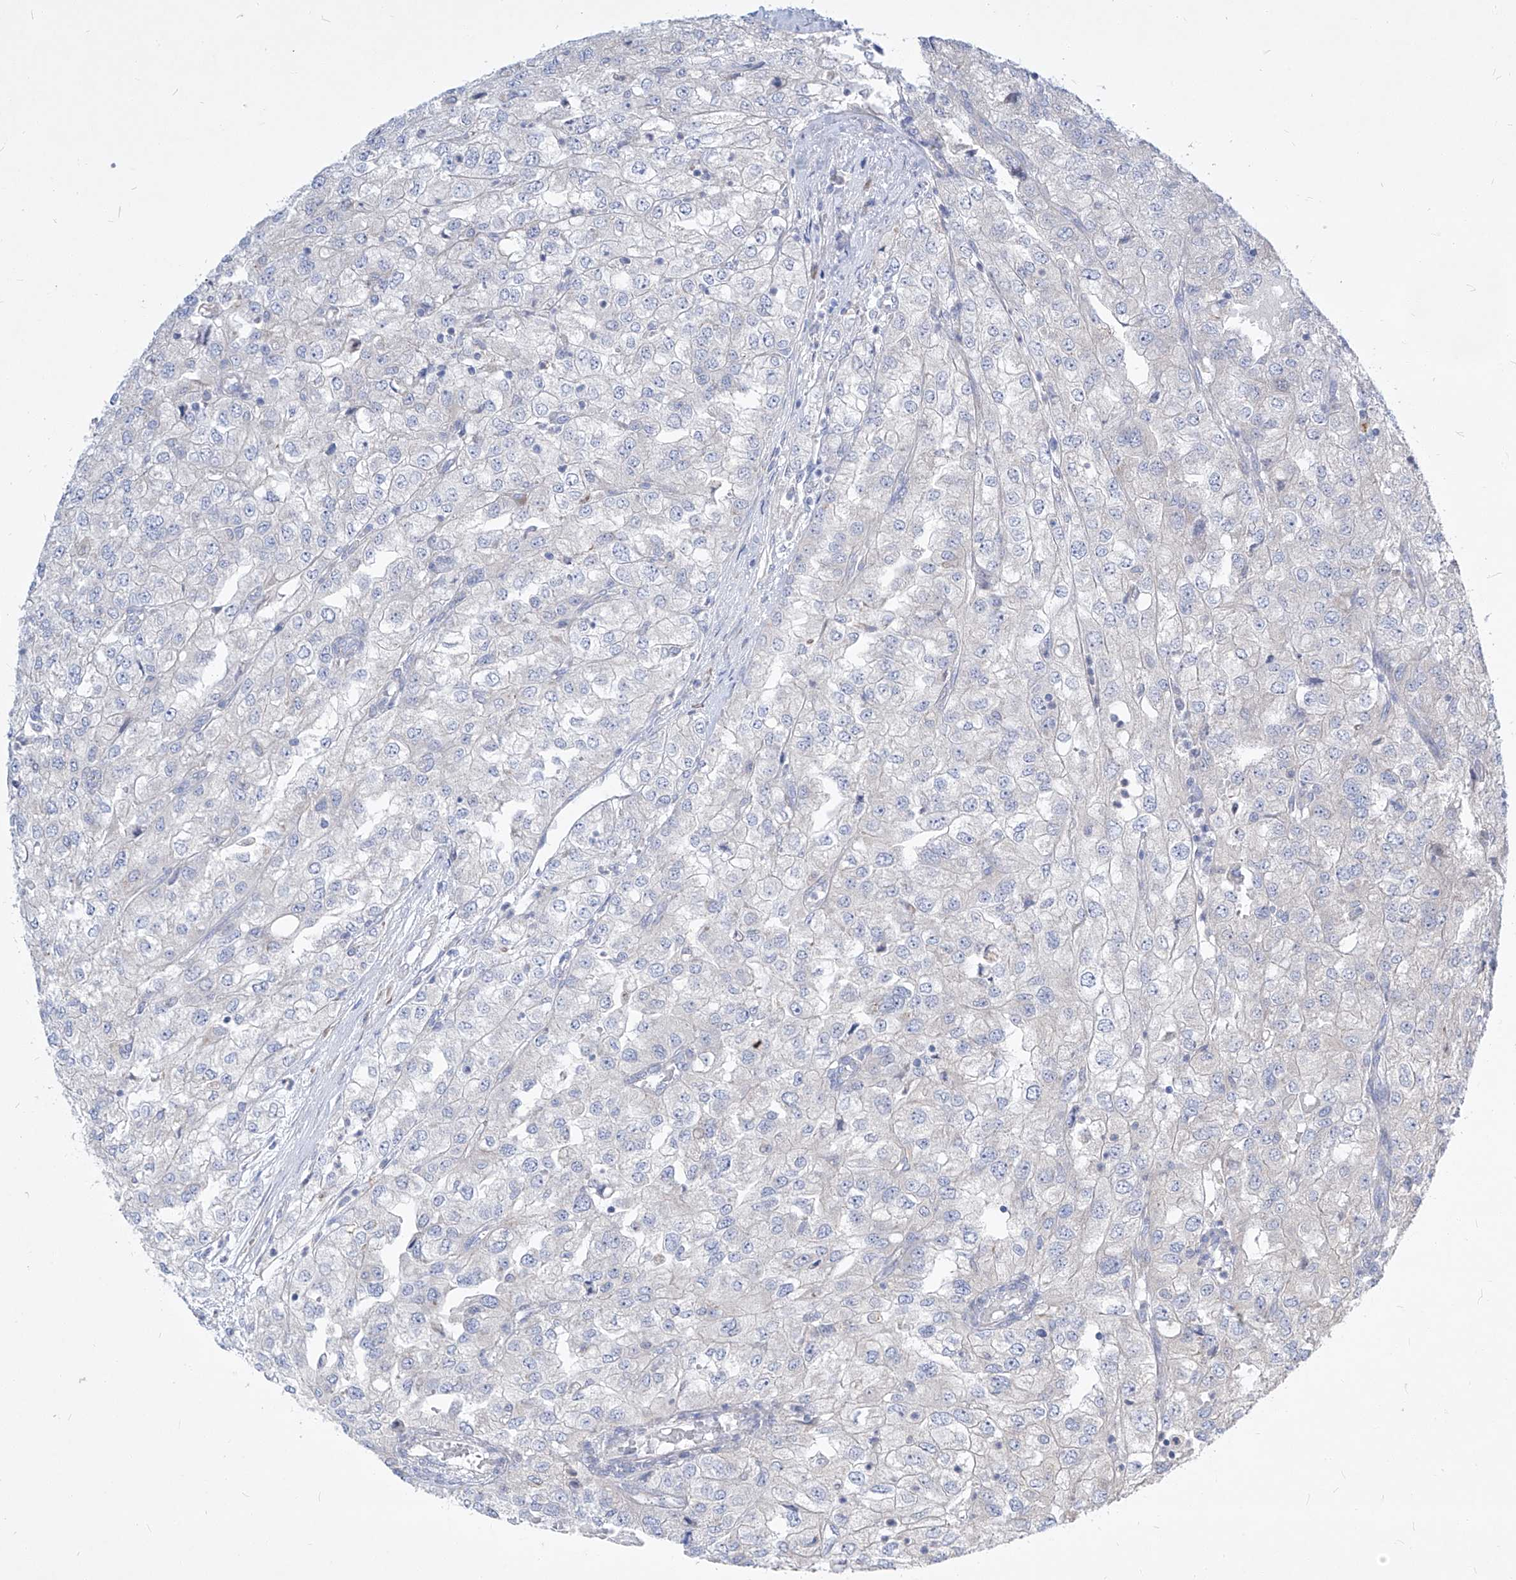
{"staining": {"intensity": "negative", "quantity": "none", "location": "none"}, "tissue": "renal cancer", "cell_type": "Tumor cells", "image_type": "cancer", "snomed": [{"axis": "morphology", "description": "Adenocarcinoma, NOS"}, {"axis": "topography", "description": "Kidney"}], "caption": "IHC of renal cancer (adenocarcinoma) exhibits no staining in tumor cells.", "gene": "UFL1", "patient": {"sex": "female", "age": 54}}